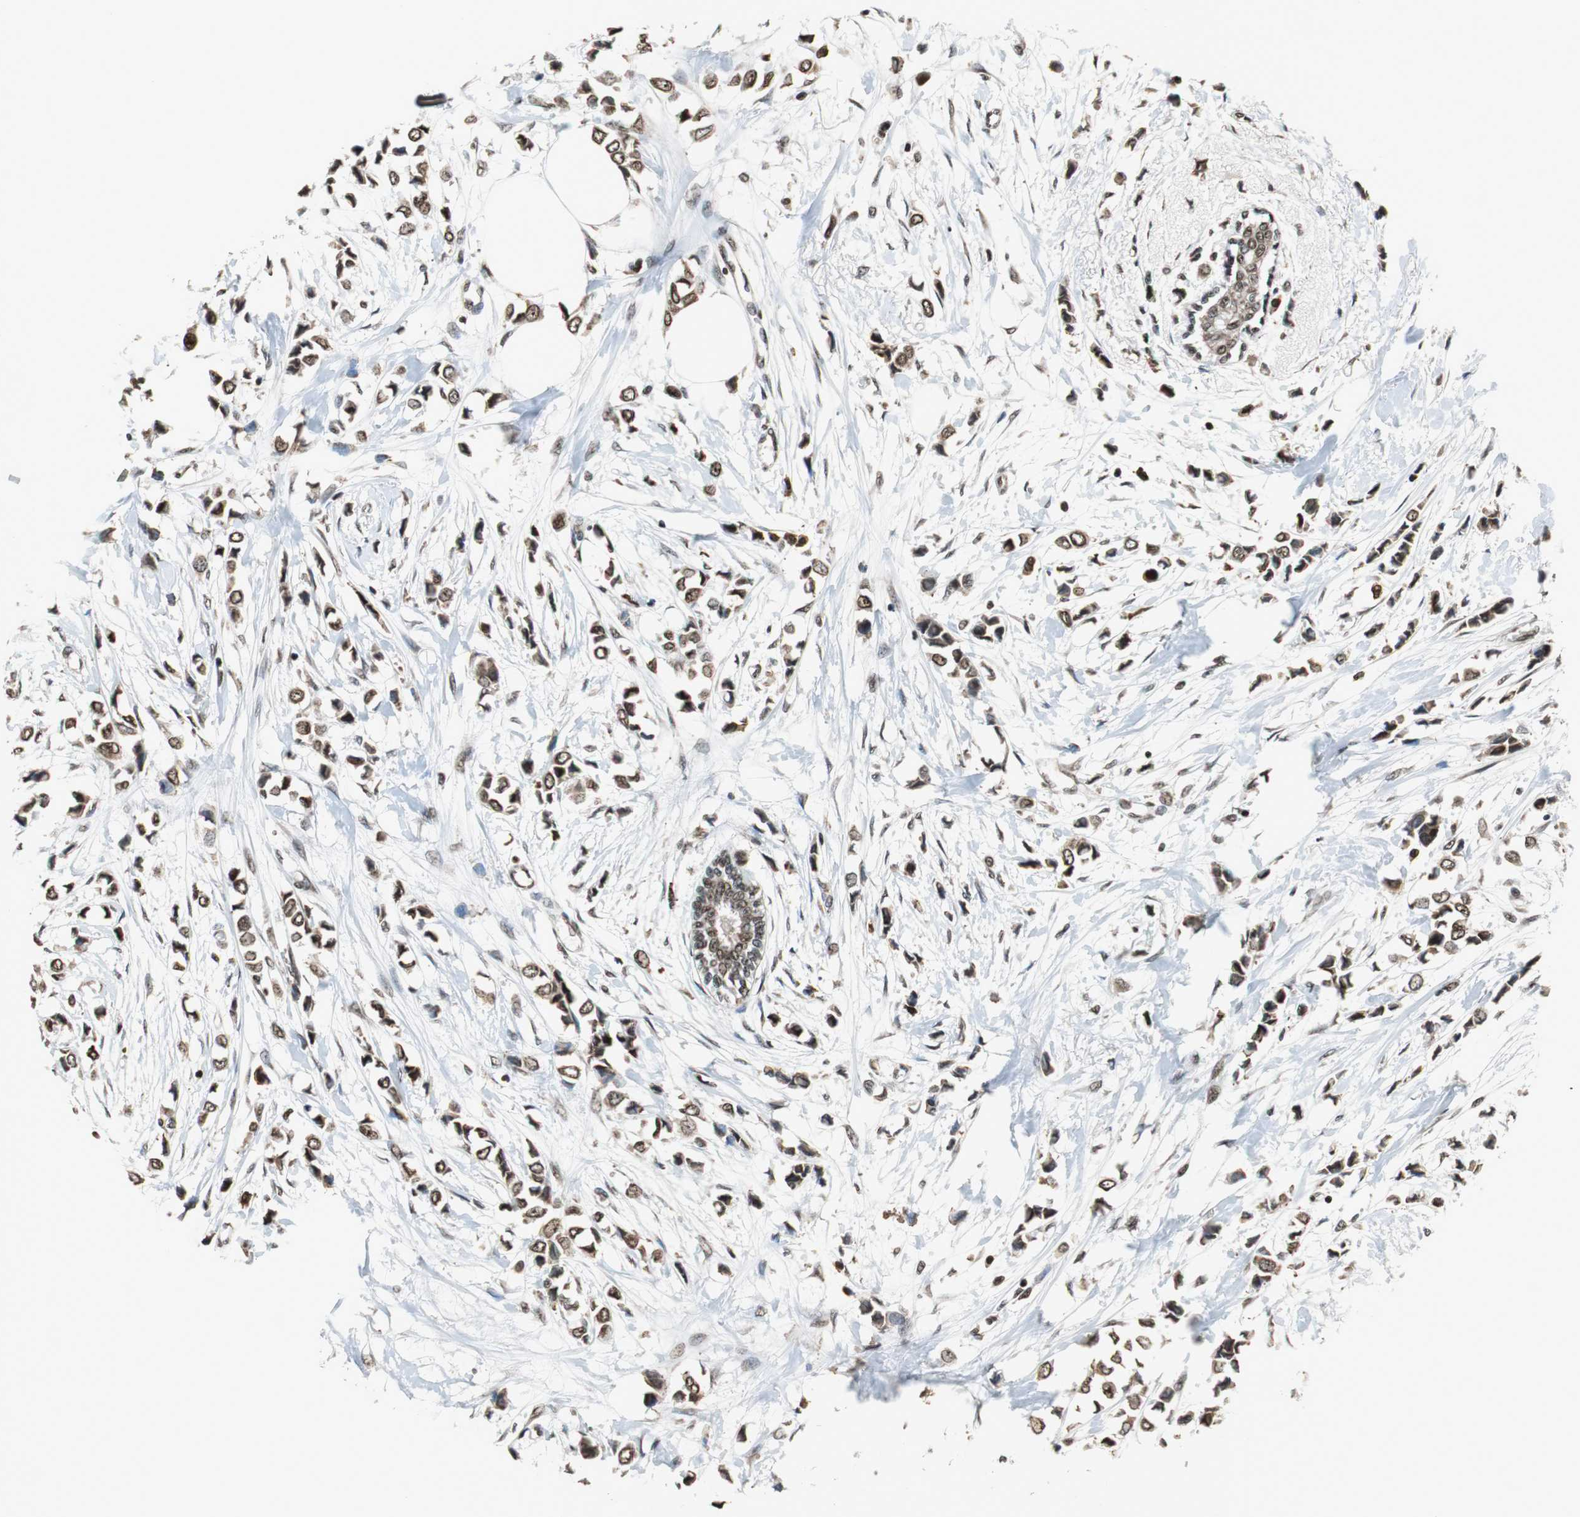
{"staining": {"intensity": "strong", "quantity": ">75%", "location": "cytoplasmic/membranous,nuclear"}, "tissue": "breast cancer", "cell_type": "Tumor cells", "image_type": "cancer", "snomed": [{"axis": "morphology", "description": "Lobular carcinoma"}, {"axis": "topography", "description": "Breast"}], "caption": "Immunohistochemical staining of human breast lobular carcinoma demonstrates strong cytoplasmic/membranous and nuclear protein staining in approximately >75% of tumor cells. The staining is performed using DAB brown chromogen to label protein expression. The nuclei are counter-stained blue using hematoxylin.", "gene": "REST", "patient": {"sex": "female", "age": 51}}